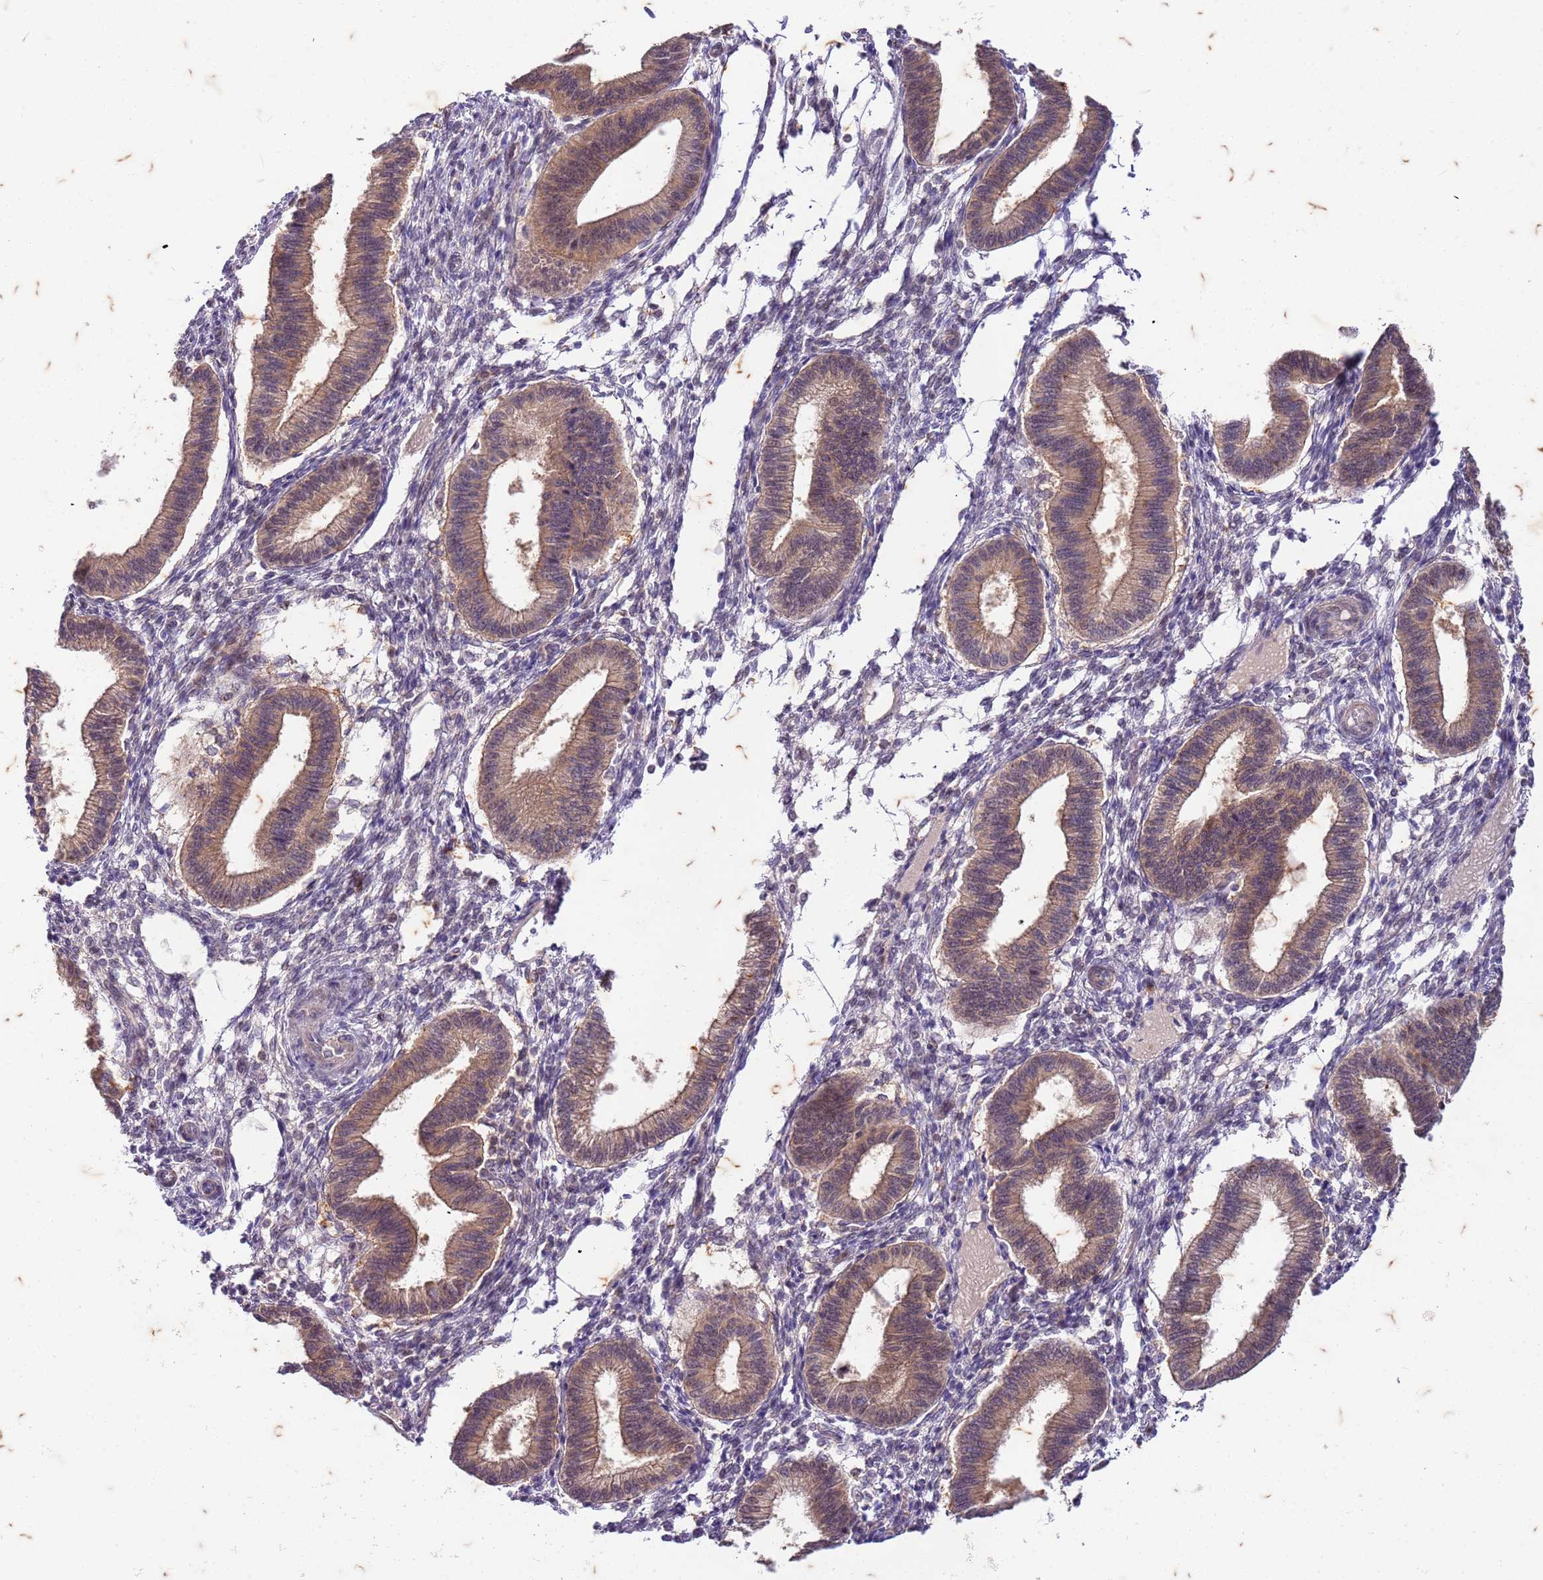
{"staining": {"intensity": "negative", "quantity": "none", "location": "none"}, "tissue": "endometrium", "cell_type": "Cells in endometrial stroma", "image_type": "normal", "snomed": [{"axis": "morphology", "description": "Normal tissue, NOS"}, {"axis": "topography", "description": "Endometrium"}], "caption": "IHC image of normal endometrium stained for a protein (brown), which exhibits no expression in cells in endometrial stroma. (DAB (3,3'-diaminobenzidine) immunohistochemistry (IHC), high magnification).", "gene": "RAPGEF3", "patient": {"sex": "female", "age": 39}}